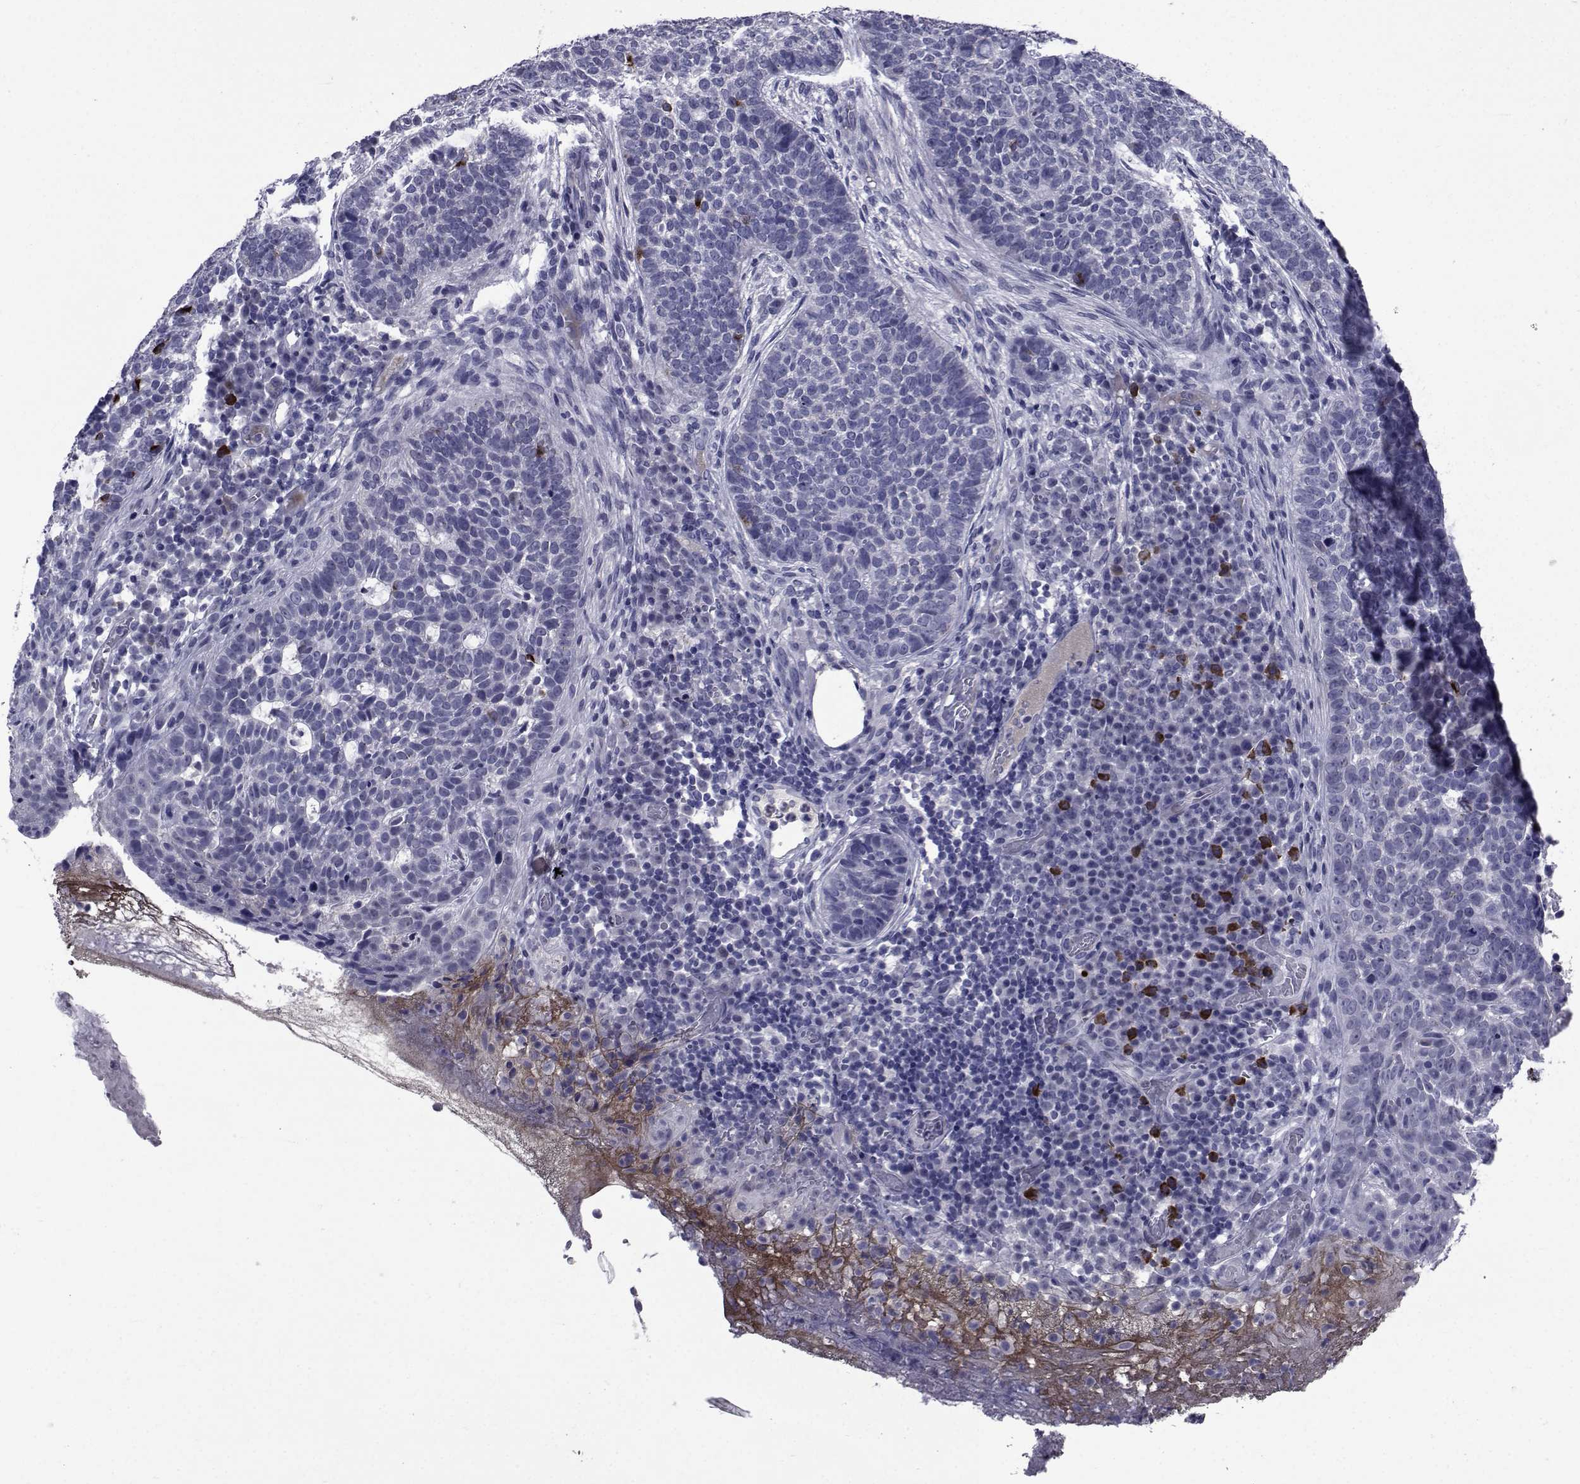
{"staining": {"intensity": "negative", "quantity": "none", "location": "none"}, "tissue": "skin cancer", "cell_type": "Tumor cells", "image_type": "cancer", "snomed": [{"axis": "morphology", "description": "Basal cell carcinoma"}, {"axis": "topography", "description": "Skin"}], "caption": "DAB immunohistochemical staining of human skin cancer displays no significant positivity in tumor cells.", "gene": "SEMA5B", "patient": {"sex": "female", "age": 69}}